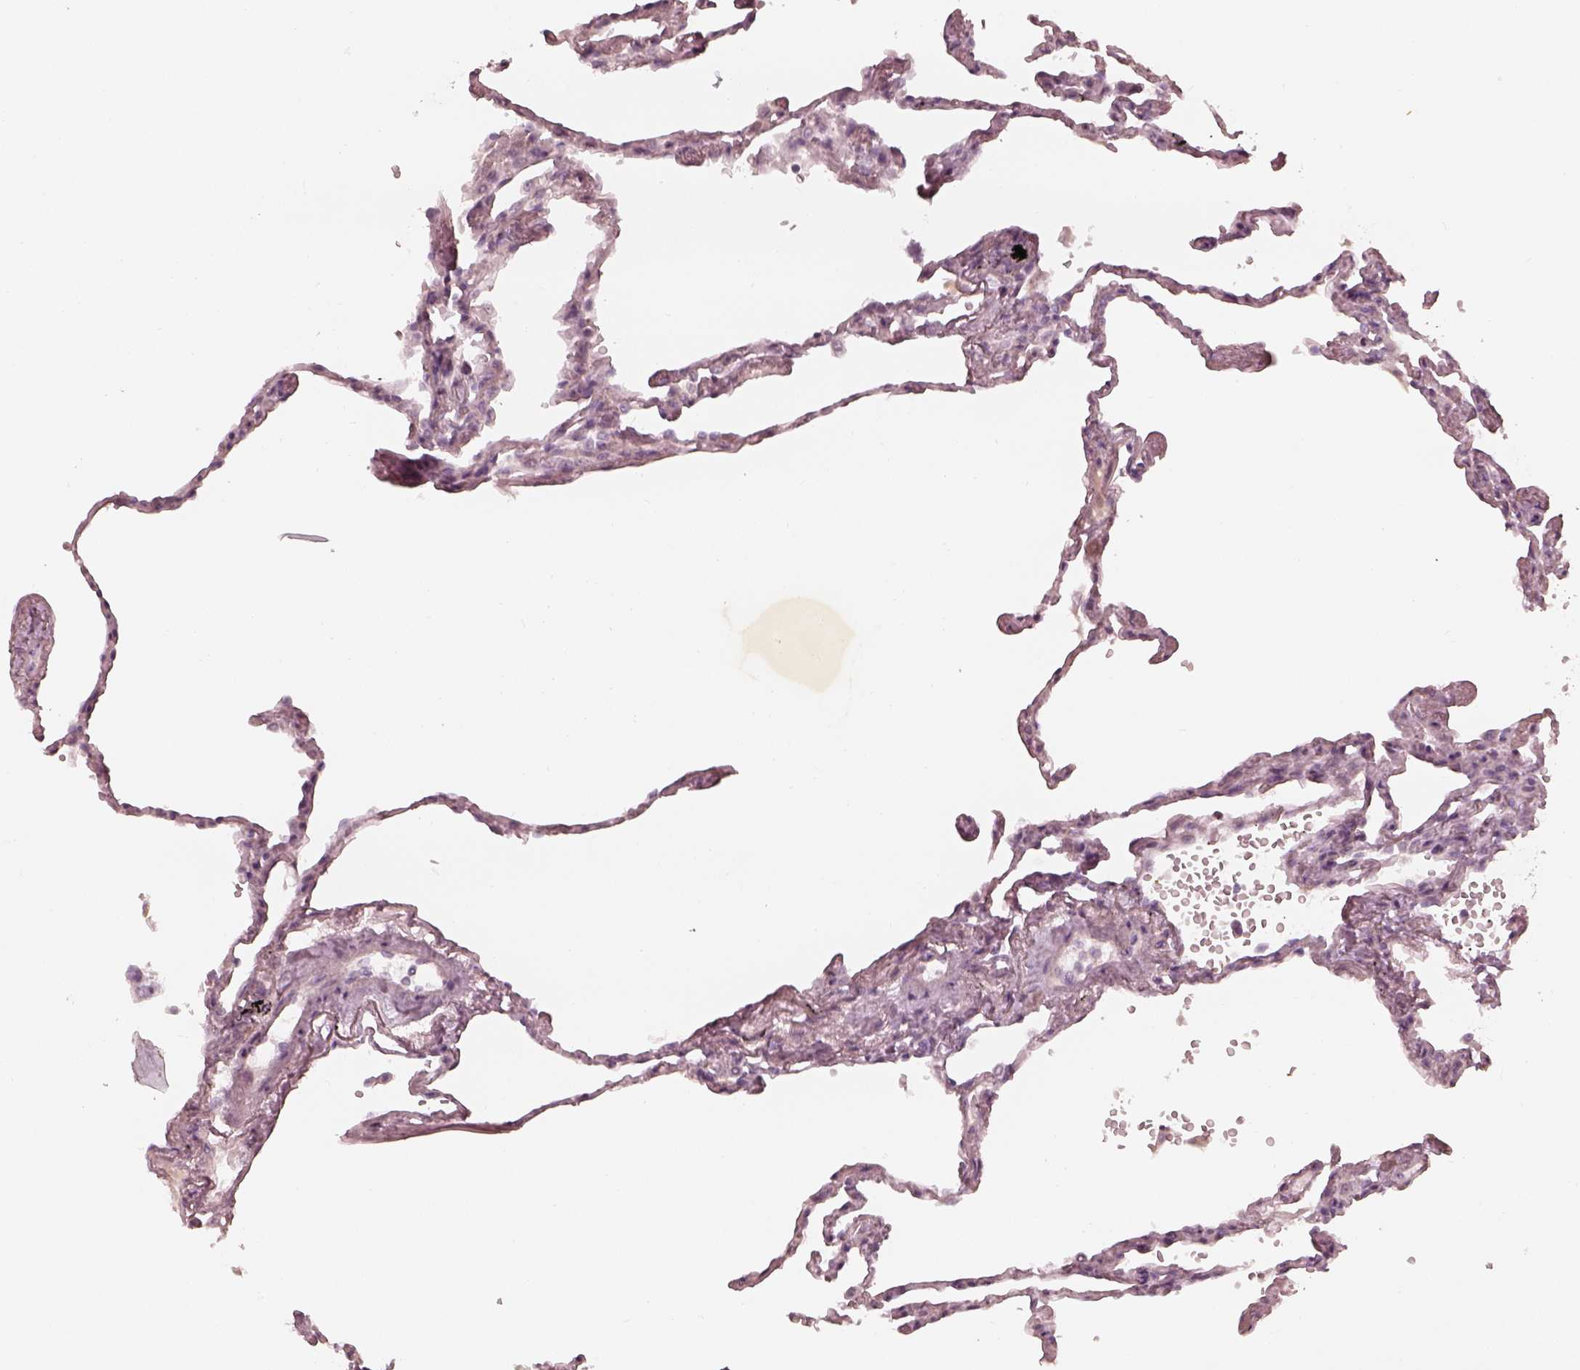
{"staining": {"intensity": "negative", "quantity": "none", "location": "none"}, "tissue": "lung", "cell_type": "Alveolar cells", "image_type": "normal", "snomed": [{"axis": "morphology", "description": "Normal tissue, NOS"}, {"axis": "topography", "description": "Lung"}], "caption": "DAB (3,3'-diaminobenzidine) immunohistochemical staining of normal lung reveals no significant expression in alveolar cells.", "gene": "ADRB3", "patient": {"sex": "male", "age": 78}}